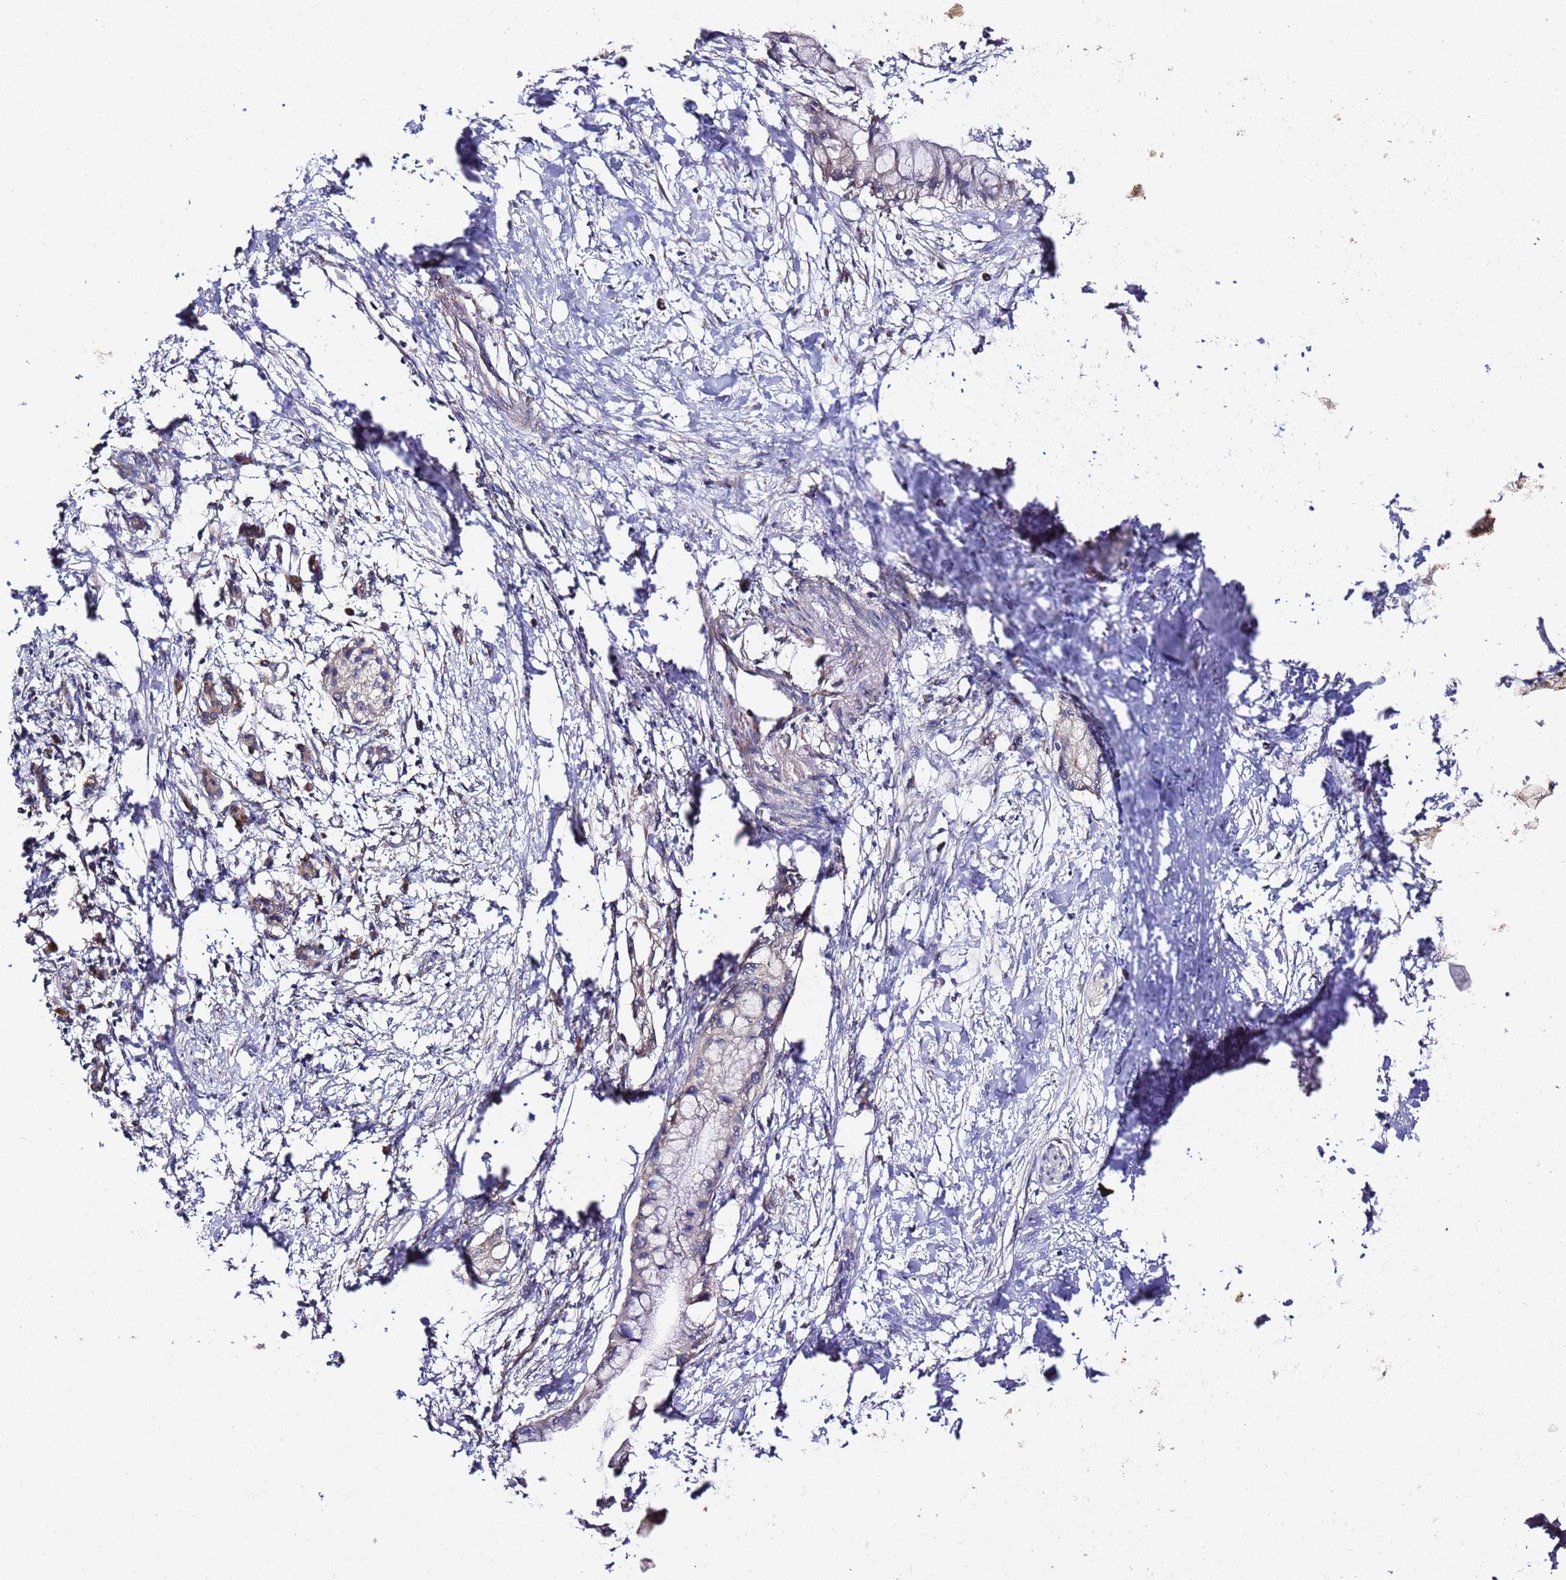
{"staining": {"intensity": "negative", "quantity": "none", "location": "none"}, "tissue": "pancreatic cancer", "cell_type": "Tumor cells", "image_type": "cancer", "snomed": [{"axis": "morphology", "description": "Adenocarcinoma, NOS"}, {"axis": "topography", "description": "Pancreas"}], "caption": "Pancreatic adenocarcinoma was stained to show a protein in brown. There is no significant staining in tumor cells. (Brightfield microscopy of DAB (3,3'-diaminobenzidine) immunohistochemistry (IHC) at high magnification).", "gene": "TM2D2", "patient": {"sex": "male", "age": 48}}